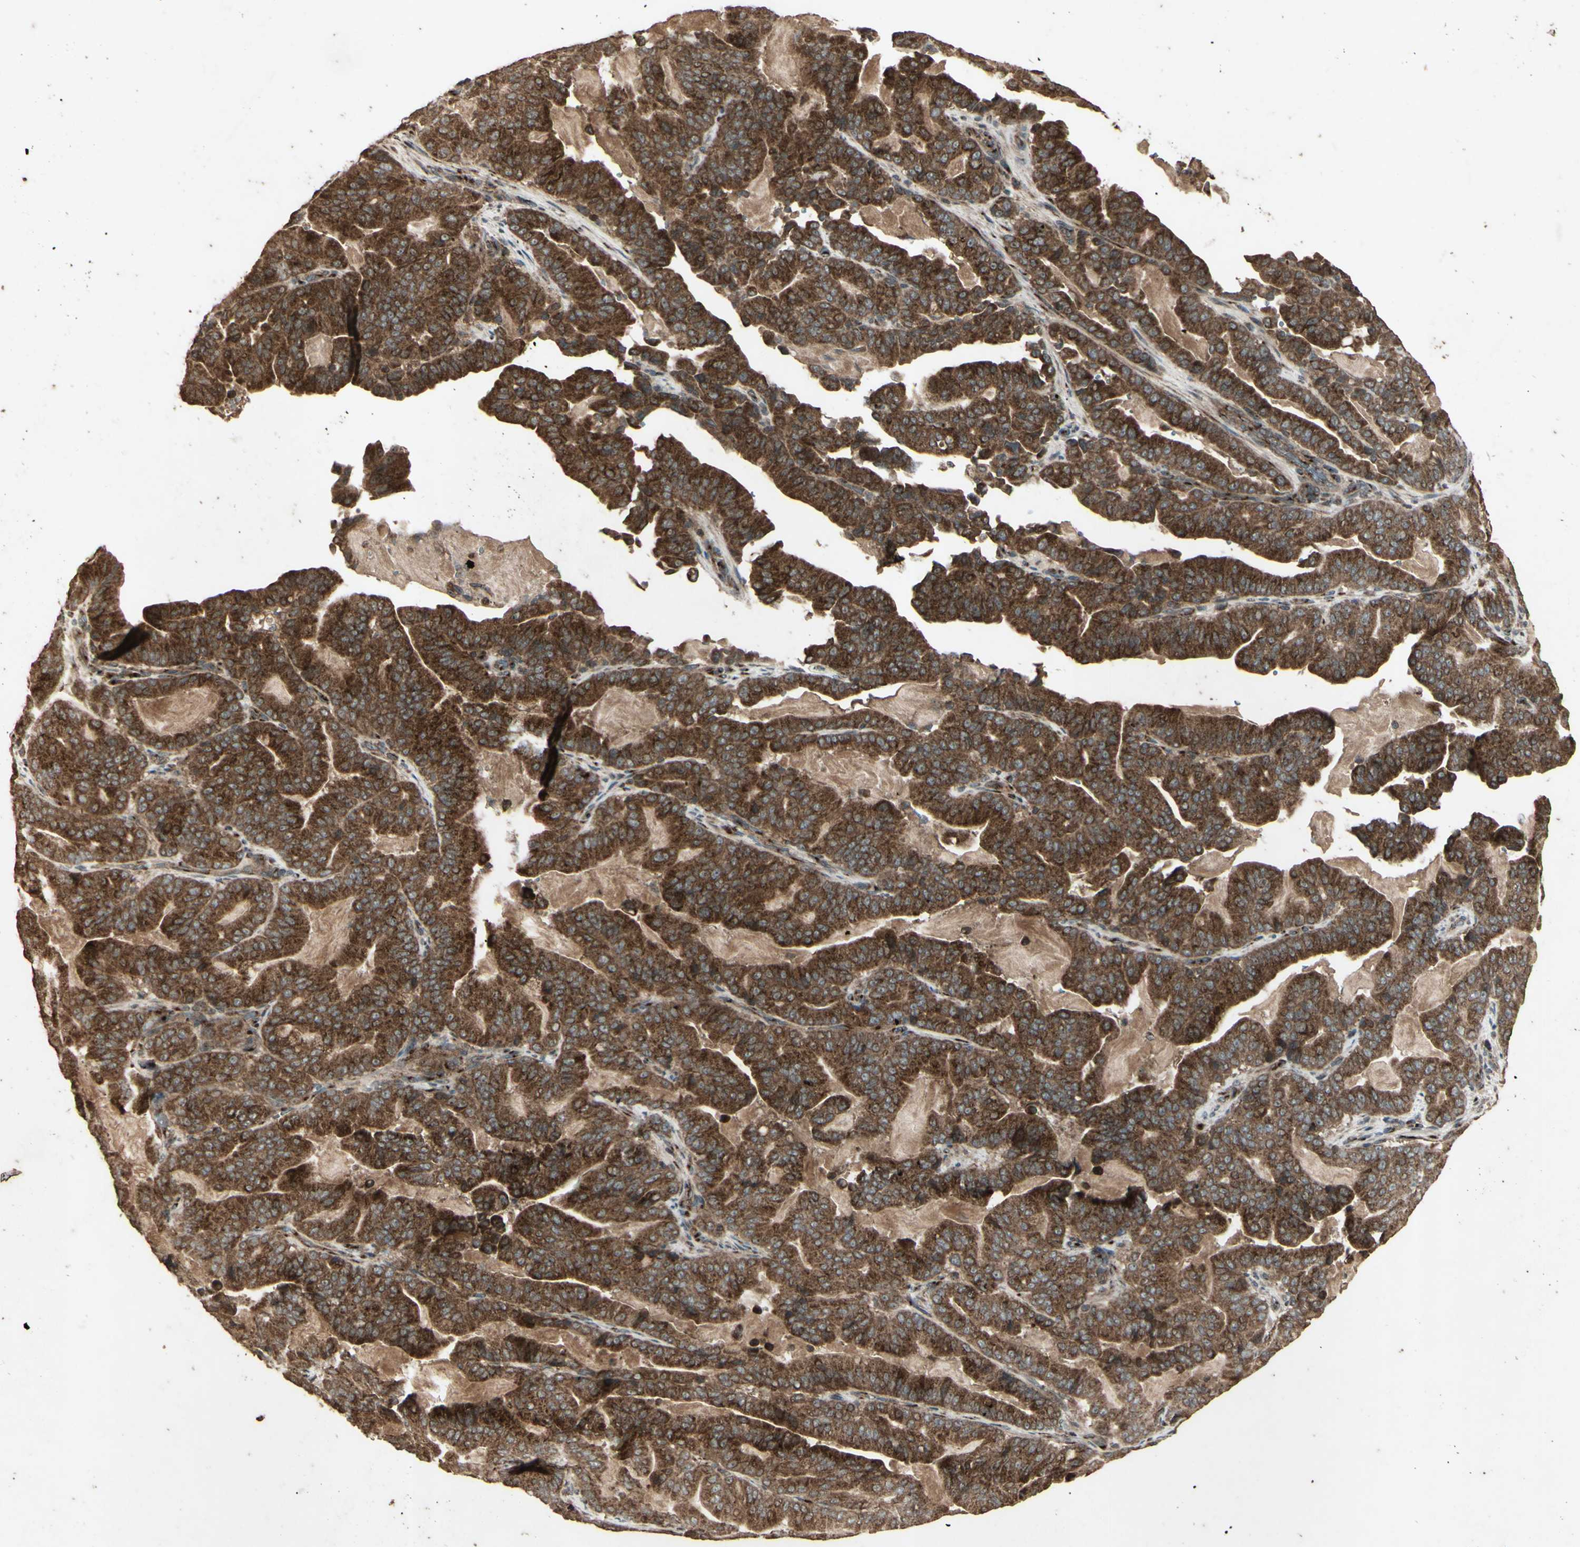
{"staining": {"intensity": "strong", "quantity": ">75%", "location": "cytoplasmic/membranous"}, "tissue": "pancreatic cancer", "cell_type": "Tumor cells", "image_type": "cancer", "snomed": [{"axis": "morphology", "description": "Adenocarcinoma, NOS"}, {"axis": "topography", "description": "Pancreas"}], "caption": "Protein staining of pancreatic cancer (adenocarcinoma) tissue demonstrates strong cytoplasmic/membranous staining in approximately >75% of tumor cells. (Stains: DAB in brown, nuclei in blue, Microscopy: brightfield microscopy at high magnification).", "gene": "AP1G1", "patient": {"sex": "male", "age": 63}}